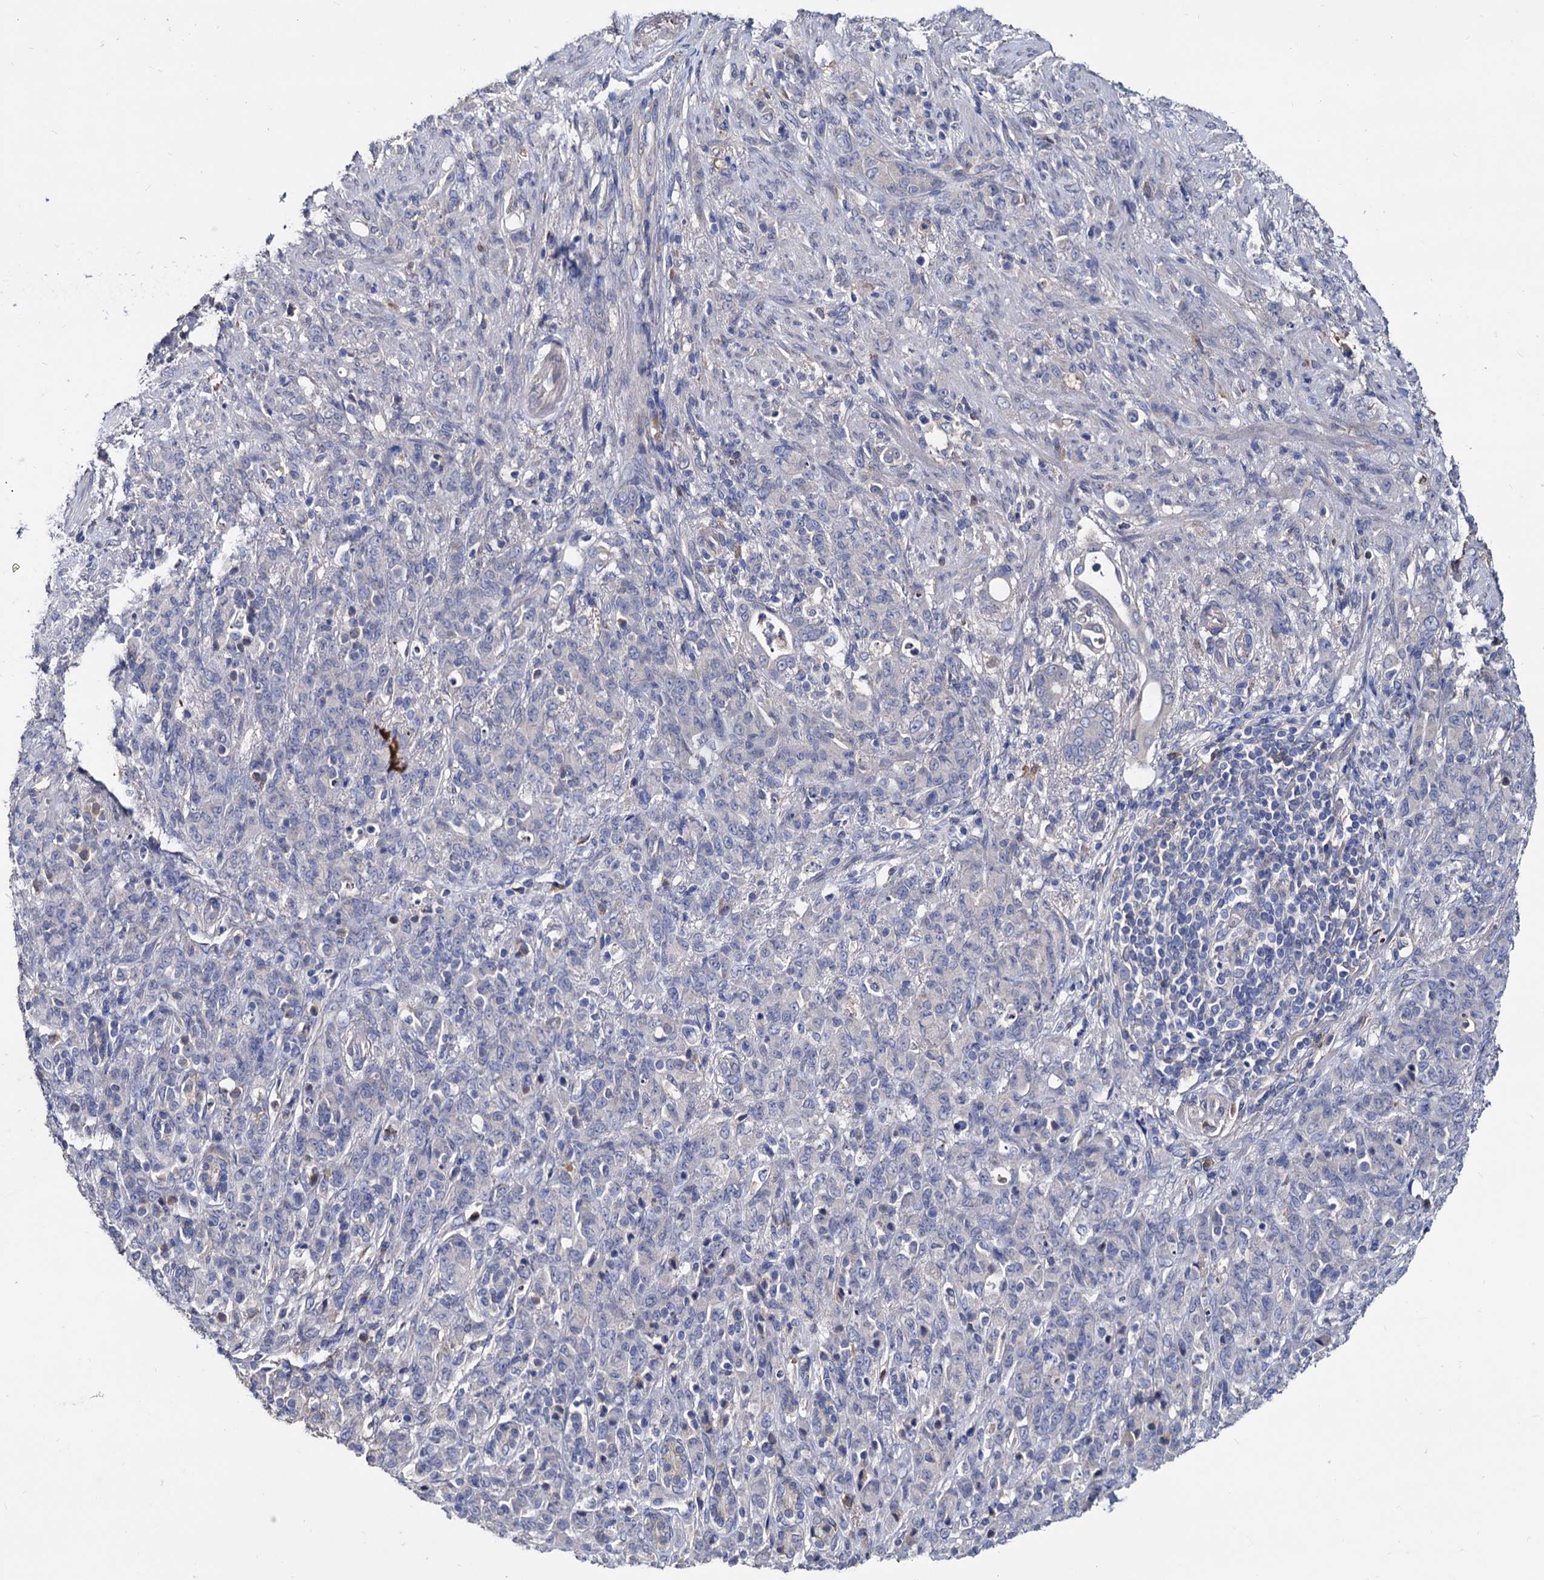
{"staining": {"intensity": "negative", "quantity": "none", "location": "none"}, "tissue": "stomach cancer", "cell_type": "Tumor cells", "image_type": "cancer", "snomed": [{"axis": "morphology", "description": "Adenocarcinoma, NOS"}, {"axis": "topography", "description": "Stomach"}], "caption": "Tumor cells show no significant positivity in adenocarcinoma (stomach).", "gene": "NPAS4", "patient": {"sex": "female", "age": 79}}